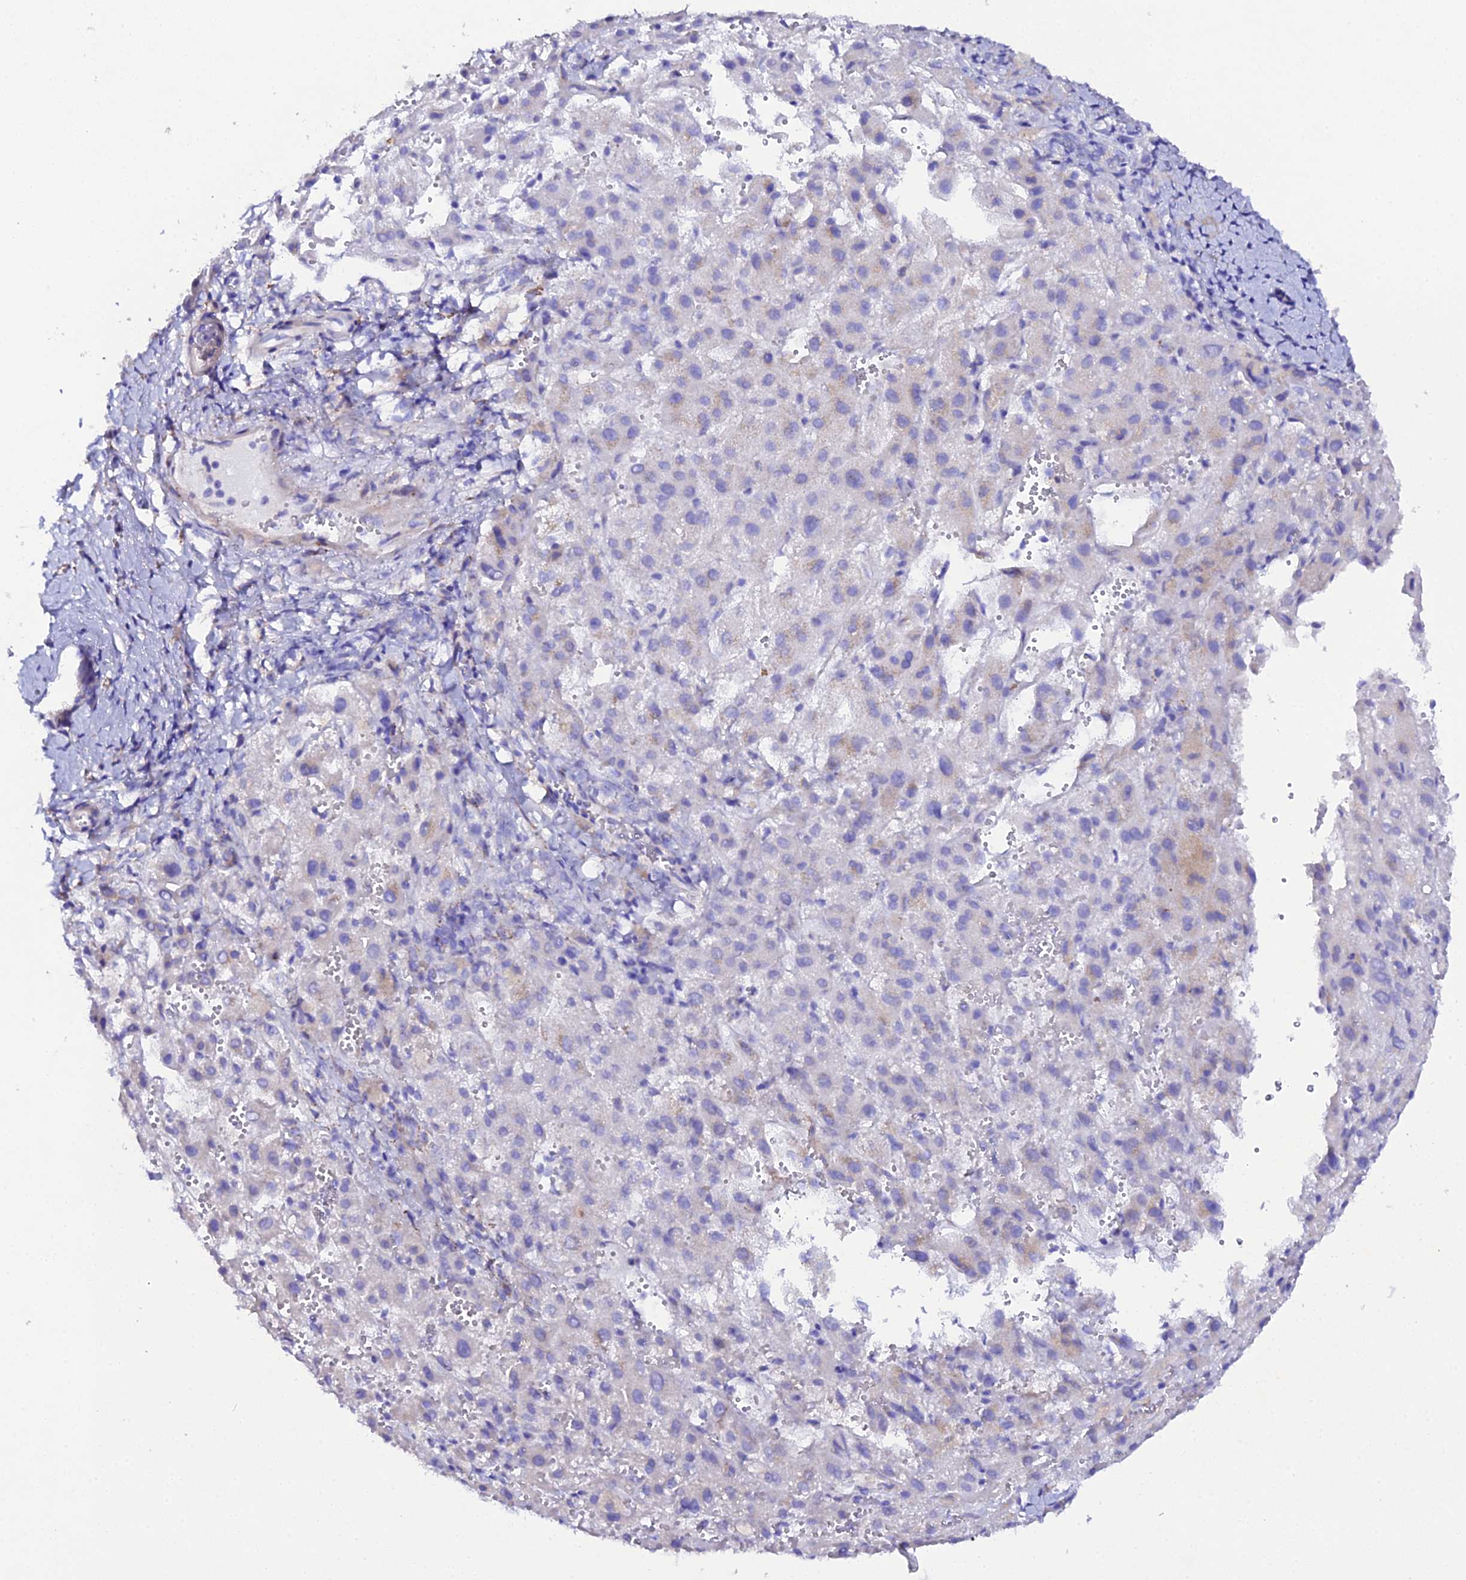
{"staining": {"intensity": "weak", "quantity": "<25%", "location": "cytoplasmic/membranous"}, "tissue": "liver cancer", "cell_type": "Tumor cells", "image_type": "cancer", "snomed": [{"axis": "morphology", "description": "Carcinoma, Hepatocellular, NOS"}, {"axis": "topography", "description": "Liver"}], "caption": "Immunohistochemistry (IHC) of liver hepatocellular carcinoma displays no positivity in tumor cells.", "gene": "CFAP45", "patient": {"sex": "female", "age": 58}}